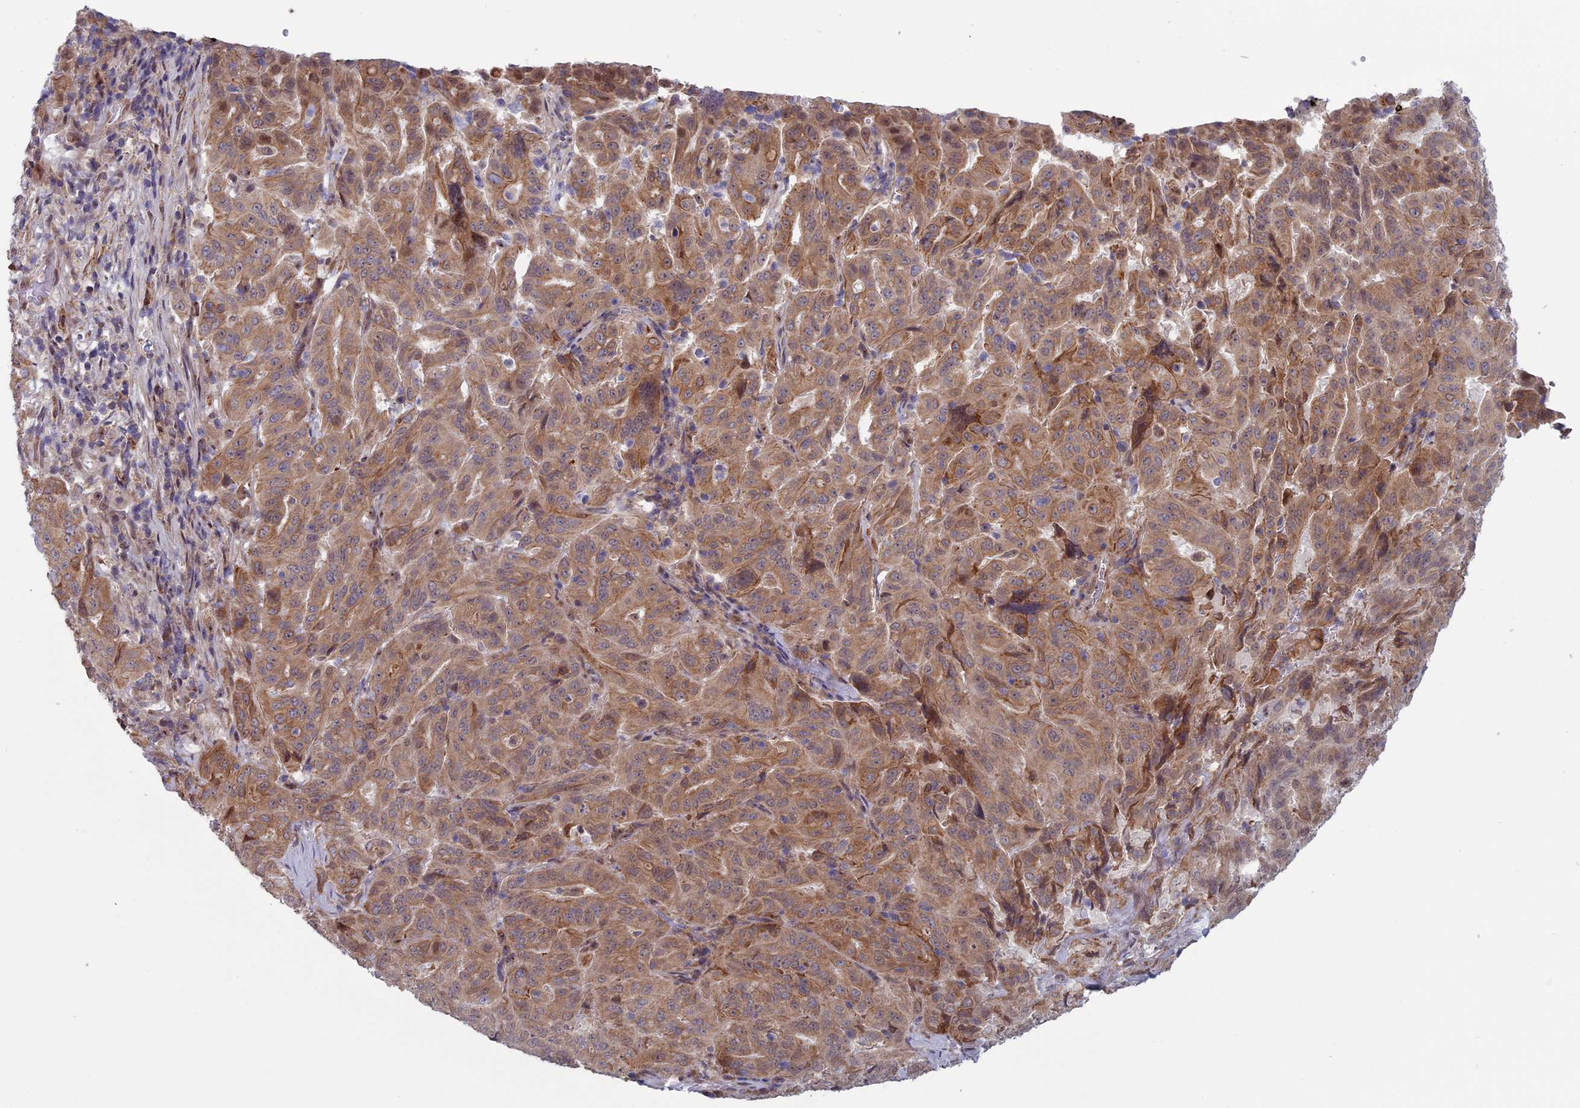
{"staining": {"intensity": "moderate", "quantity": ">75%", "location": "cytoplasmic/membranous"}, "tissue": "pancreatic cancer", "cell_type": "Tumor cells", "image_type": "cancer", "snomed": [{"axis": "morphology", "description": "Adenocarcinoma, NOS"}, {"axis": "topography", "description": "Pancreas"}], "caption": "Tumor cells demonstrate medium levels of moderate cytoplasmic/membranous positivity in approximately >75% of cells in human adenocarcinoma (pancreatic).", "gene": "FADS1", "patient": {"sex": "male", "age": 63}}